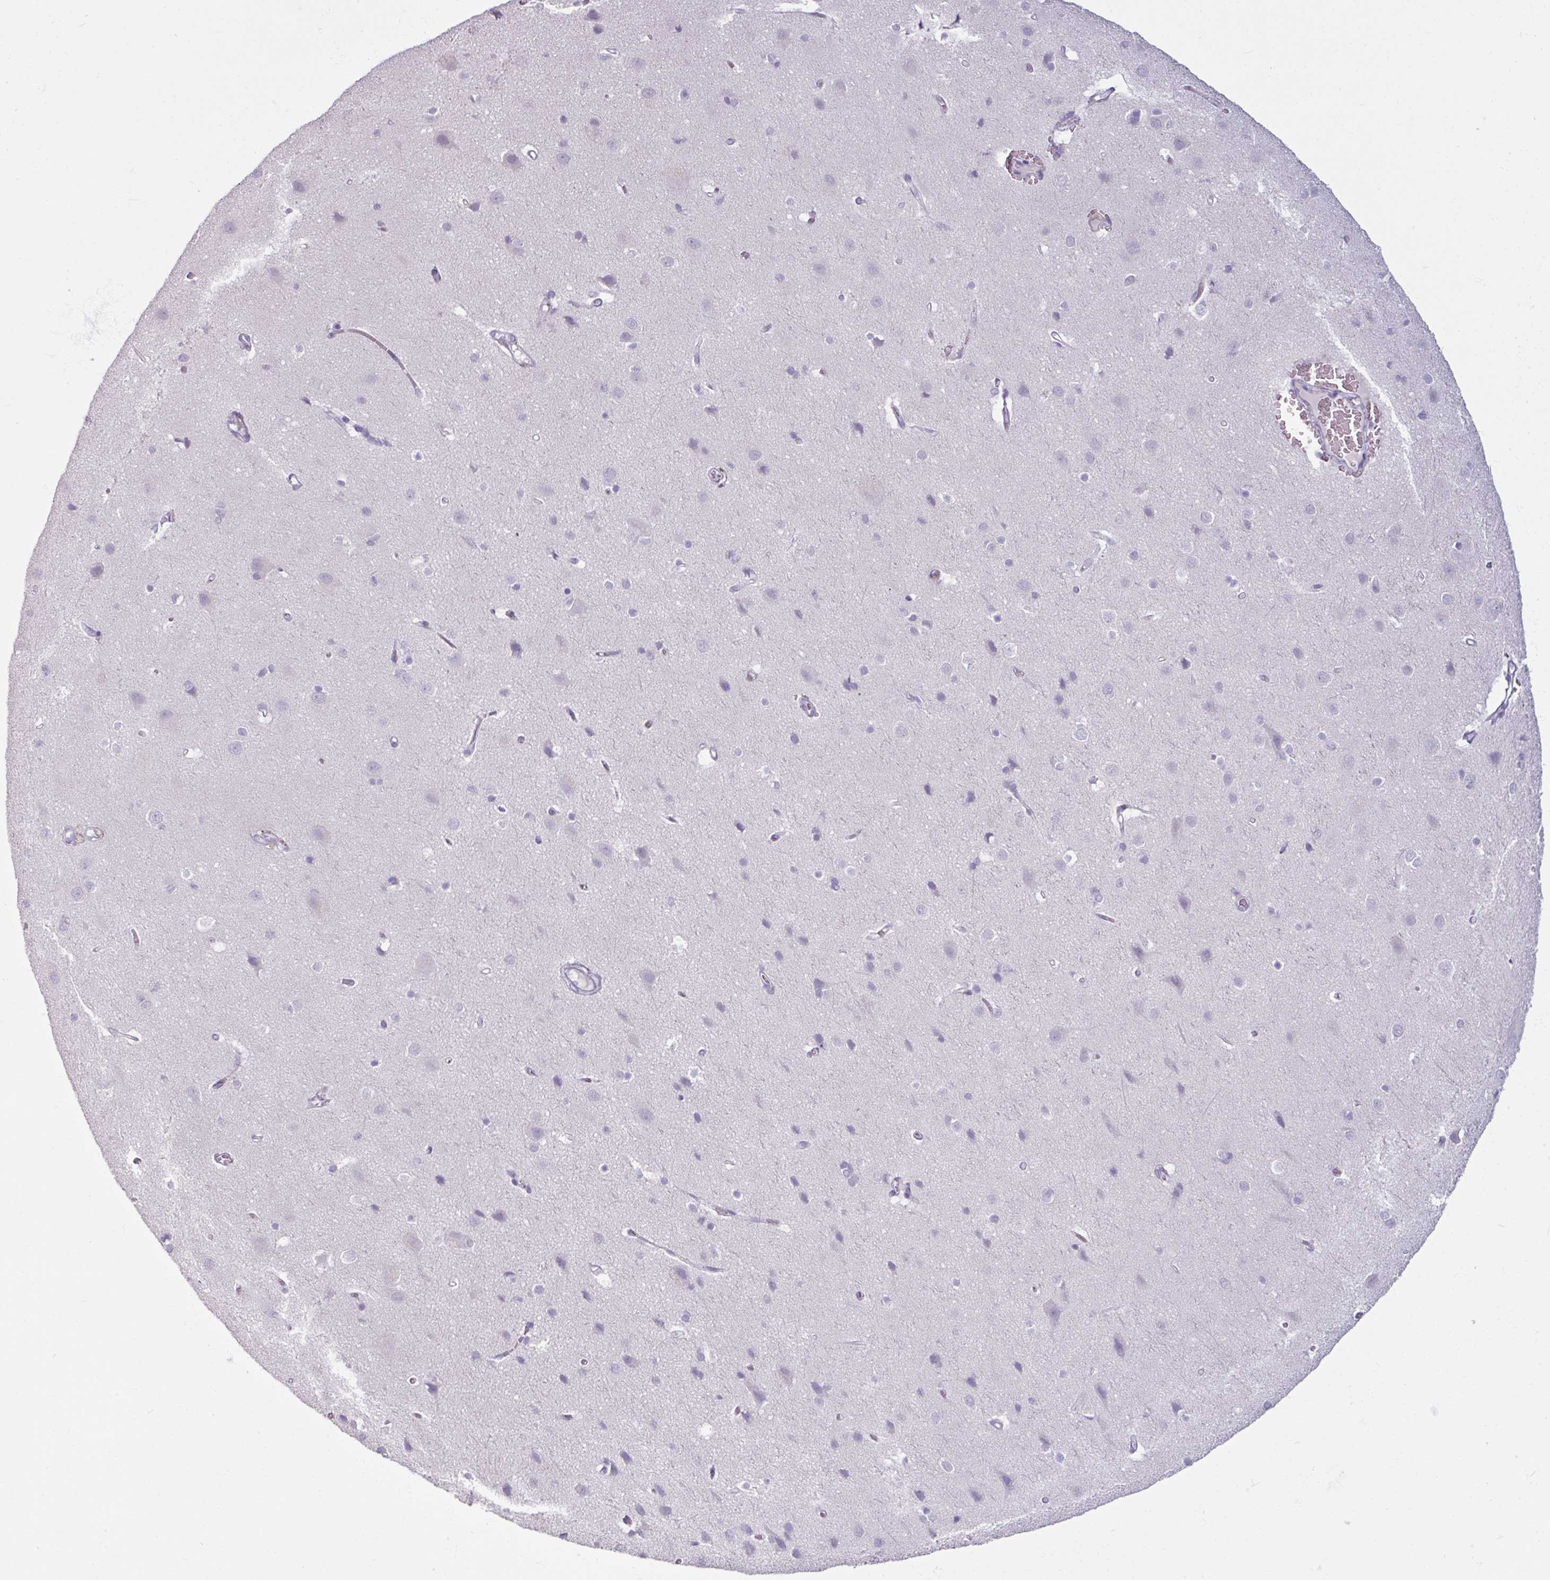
{"staining": {"intensity": "negative", "quantity": "none", "location": "none"}, "tissue": "cerebral cortex", "cell_type": "Endothelial cells", "image_type": "normal", "snomed": [{"axis": "morphology", "description": "Normal tissue, NOS"}, {"axis": "topography", "description": "Cerebral cortex"}], "caption": "This micrograph is of benign cerebral cortex stained with immunohistochemistry to label a protein in brown with the nuclei are counter-stained blue. There is no positivity in endothelial cells.", "gene": "SLC27A5", "patient": {"sex": "male", "age": 37}}